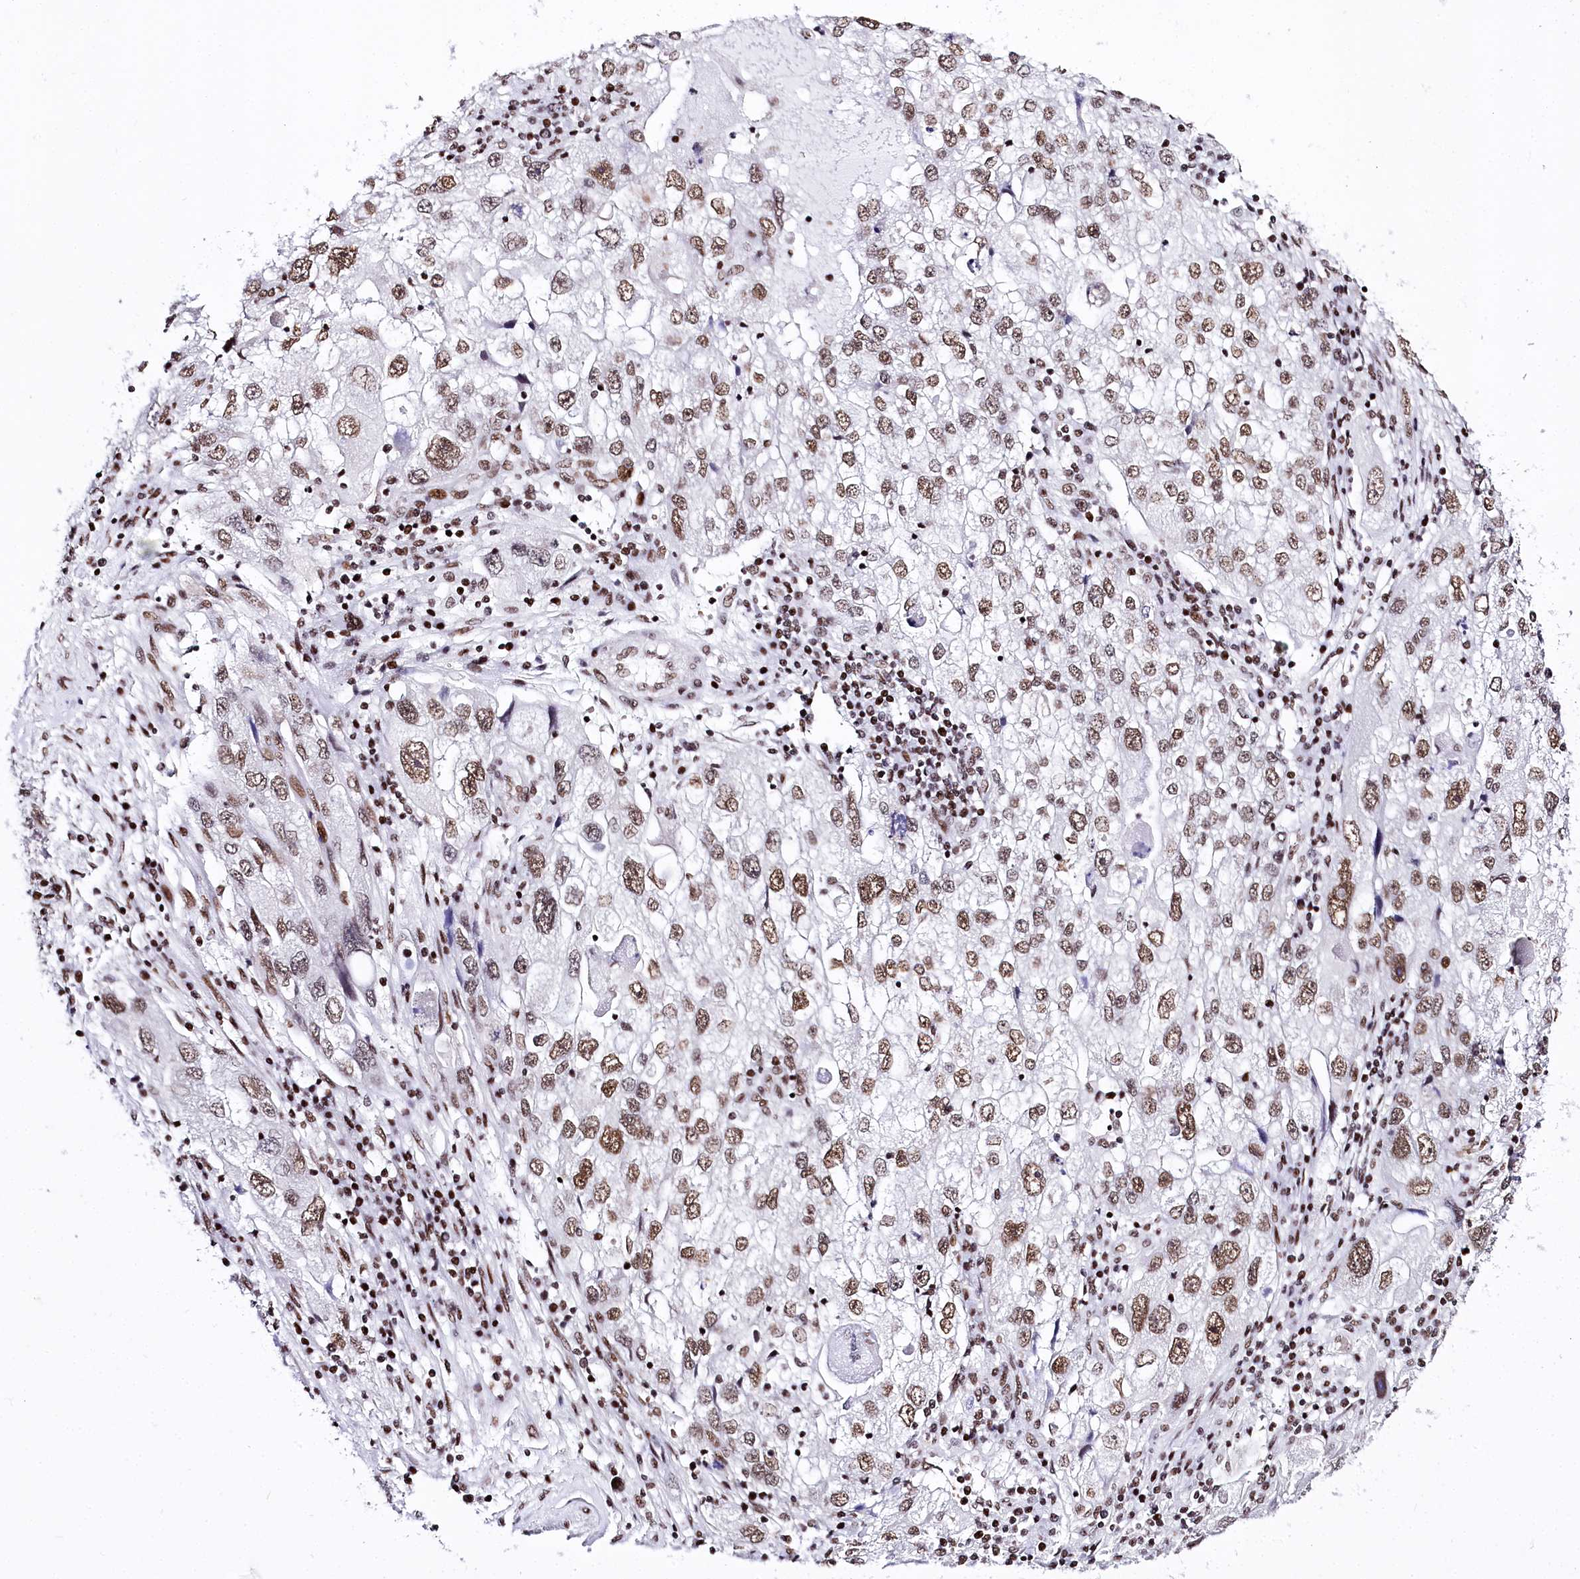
{"staining": {"intensity": "moderate", "quantity": ">75%", "location": "nuclear"}, "tissue": "endometrial cancer", "cell_type": "Tumor cells", "image_type": "cancer", "snomed": [{"axis": "morphology", "description": "Adenocarcinoma, NOS"}, {"axis": "topography", "description": "Endometrium"}], "caption": "Immunohistochemical staining of human endometrial adenocarcinoma displays medium levels of moderate nuclear protein positivity in approximately >75% of tumor cells.", "gene": "POU4F3", "patient": {"sex": "female", "age": 49}}